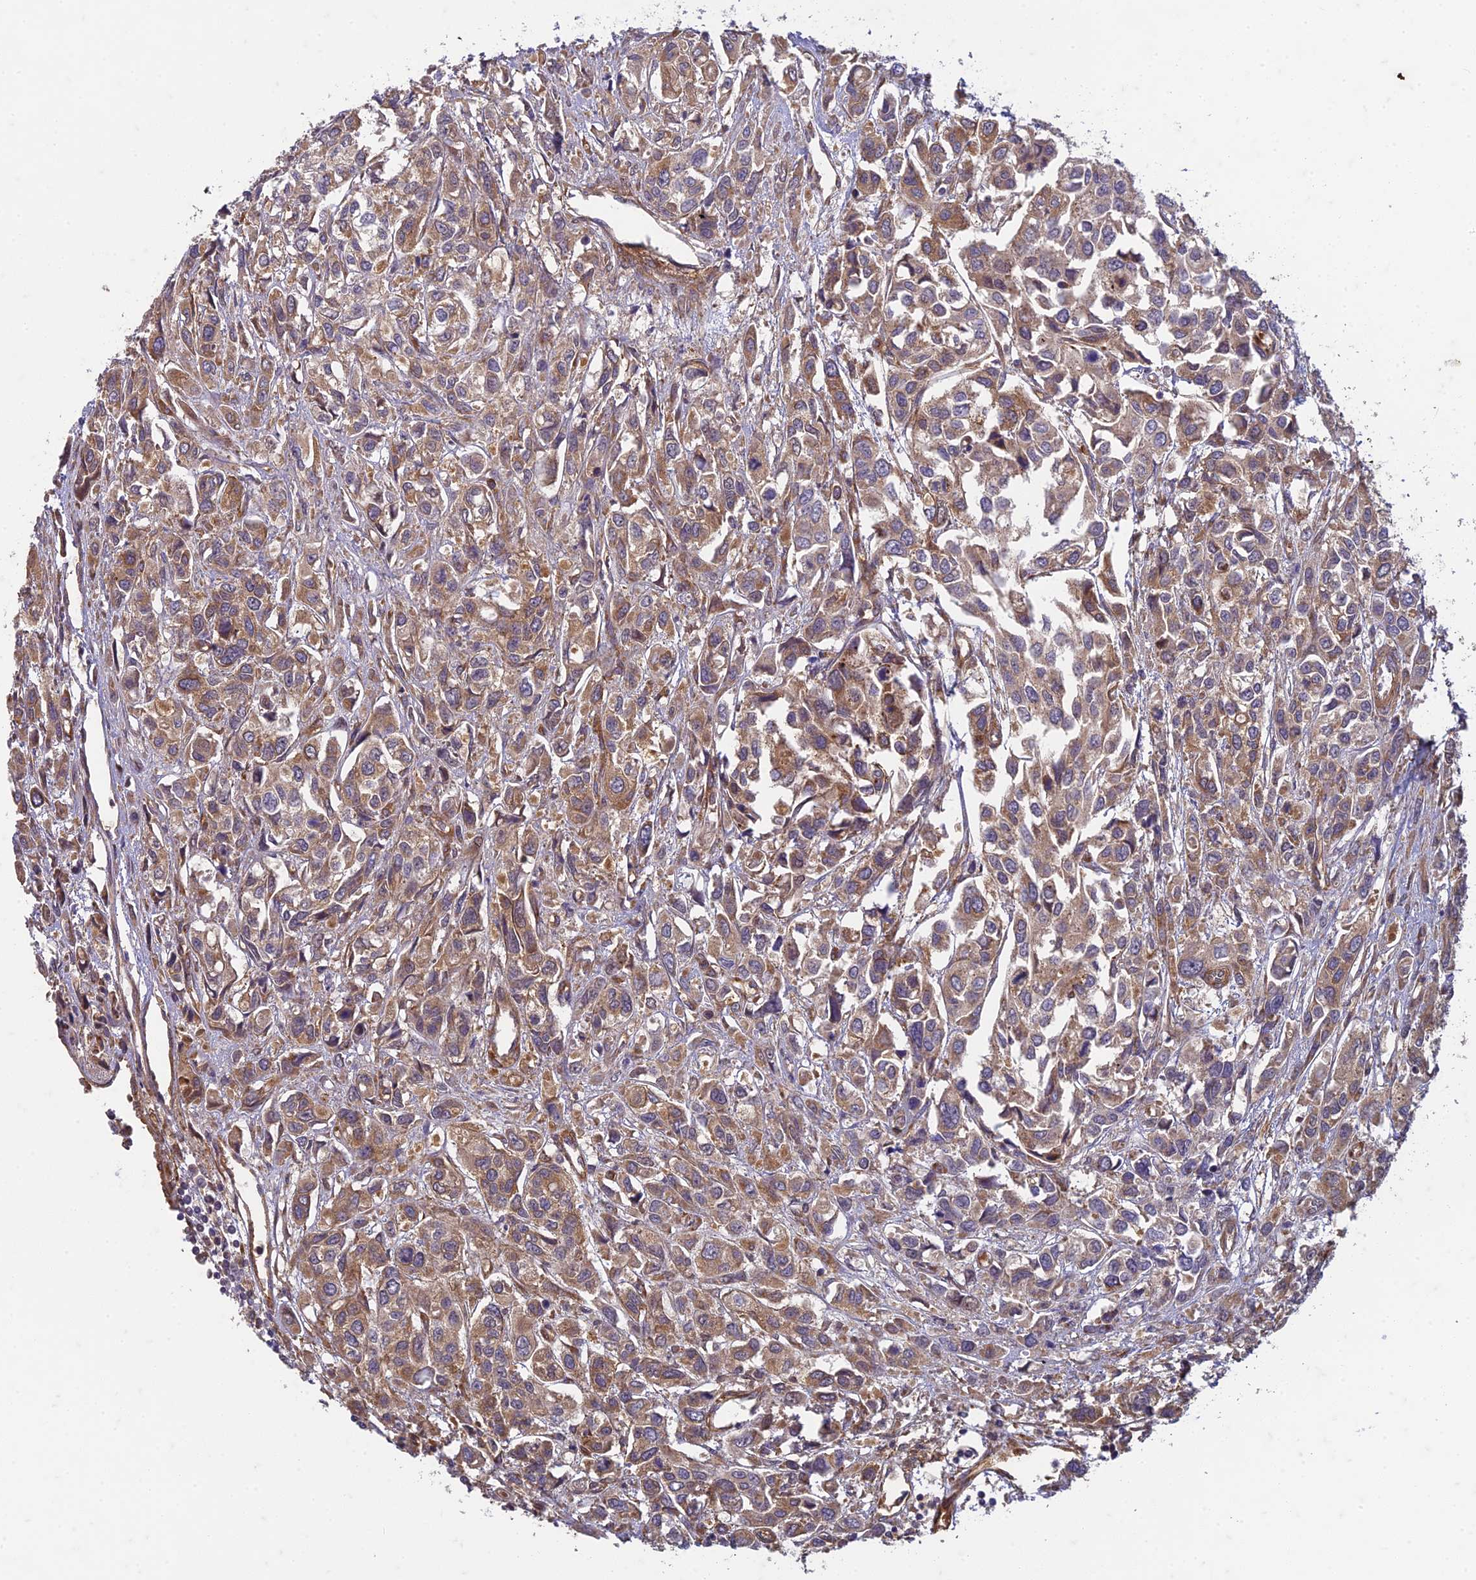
{"staining": {"intensity": "moderate", "quantity": "25%-75%", "location": "cytoplasmic/membranous"}, "tissue": "urothelial cancer", "cell_type": "Tumor cells", "image_type": "cancer", "snomed": [{"axis": "morphology", "description": "Urothelial carcinoma, High grade"}, {"axis": "topography", "description": "Urinary bladder"}], "caption": "Immunohistochemical staining of high-grade urothelial carcinoma exhibits medium levels of moderate cytoplasmic/membranous protein staining in approximately 25%-75% of tumor cells.", "gene": "TCF25", "patient": {"sex": "male", "age": 67}}